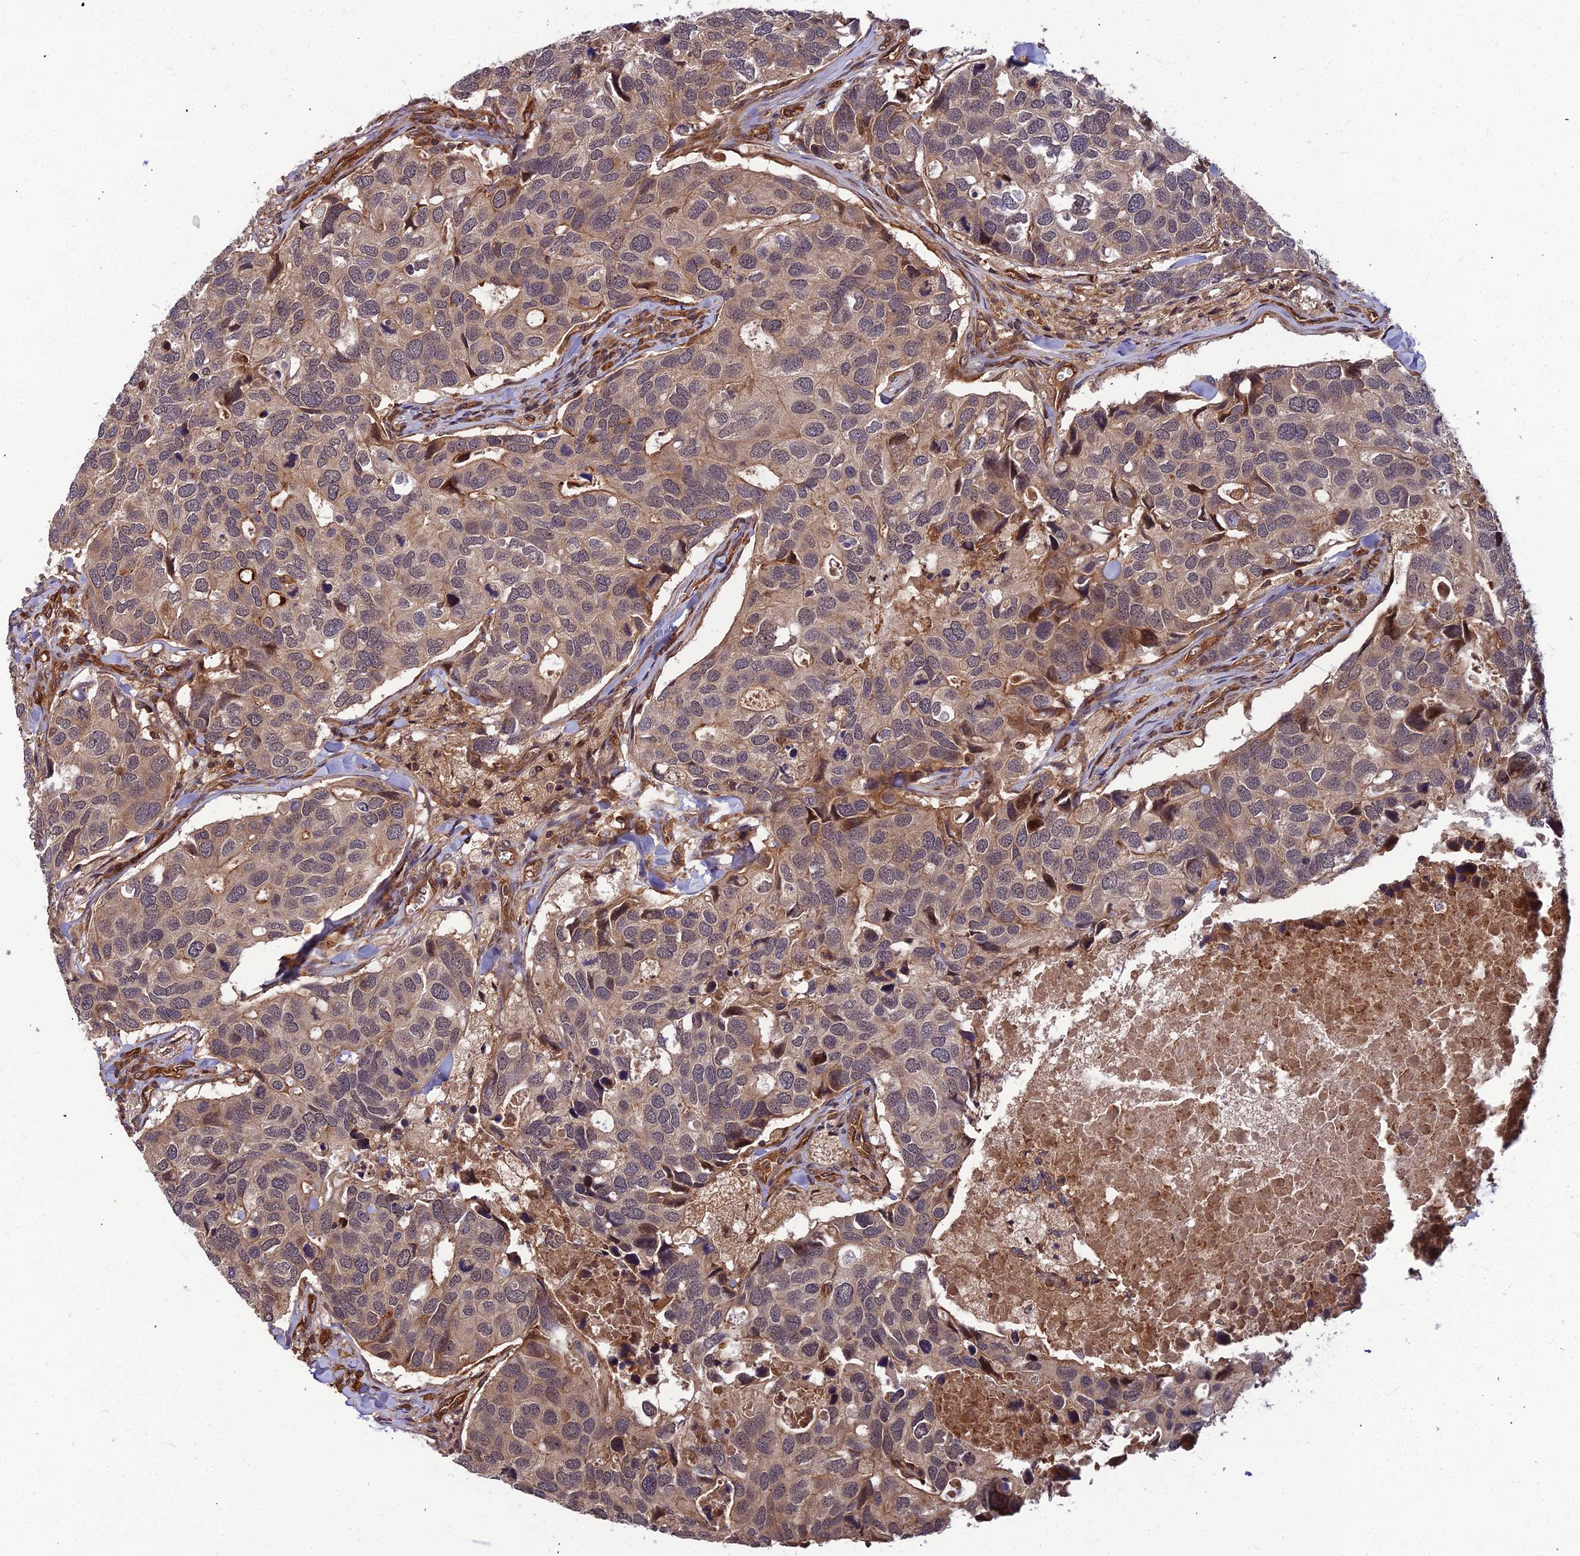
{"staining": {"intensity": "weak", "quantity": ">75%", "location": "cytoplasmic/membranous"}, "tissue": "breast cancer", "cell_type": "Tumor cells", "image_type": "cancer", "snomed": [{"axis": "morphology", "description": "Duct carcinoma"}, {"axis": "topography", "description": "Breast"}], "caption": "Human breast cancer (invasive ductal carcinoma) stained for a protein (brown) exhibits weak cytoplasmic/membranous positive positivity in about >75% of tumor cells.", "gene": "ZNF467", "patient": {"sex": "female", "age": 83}}